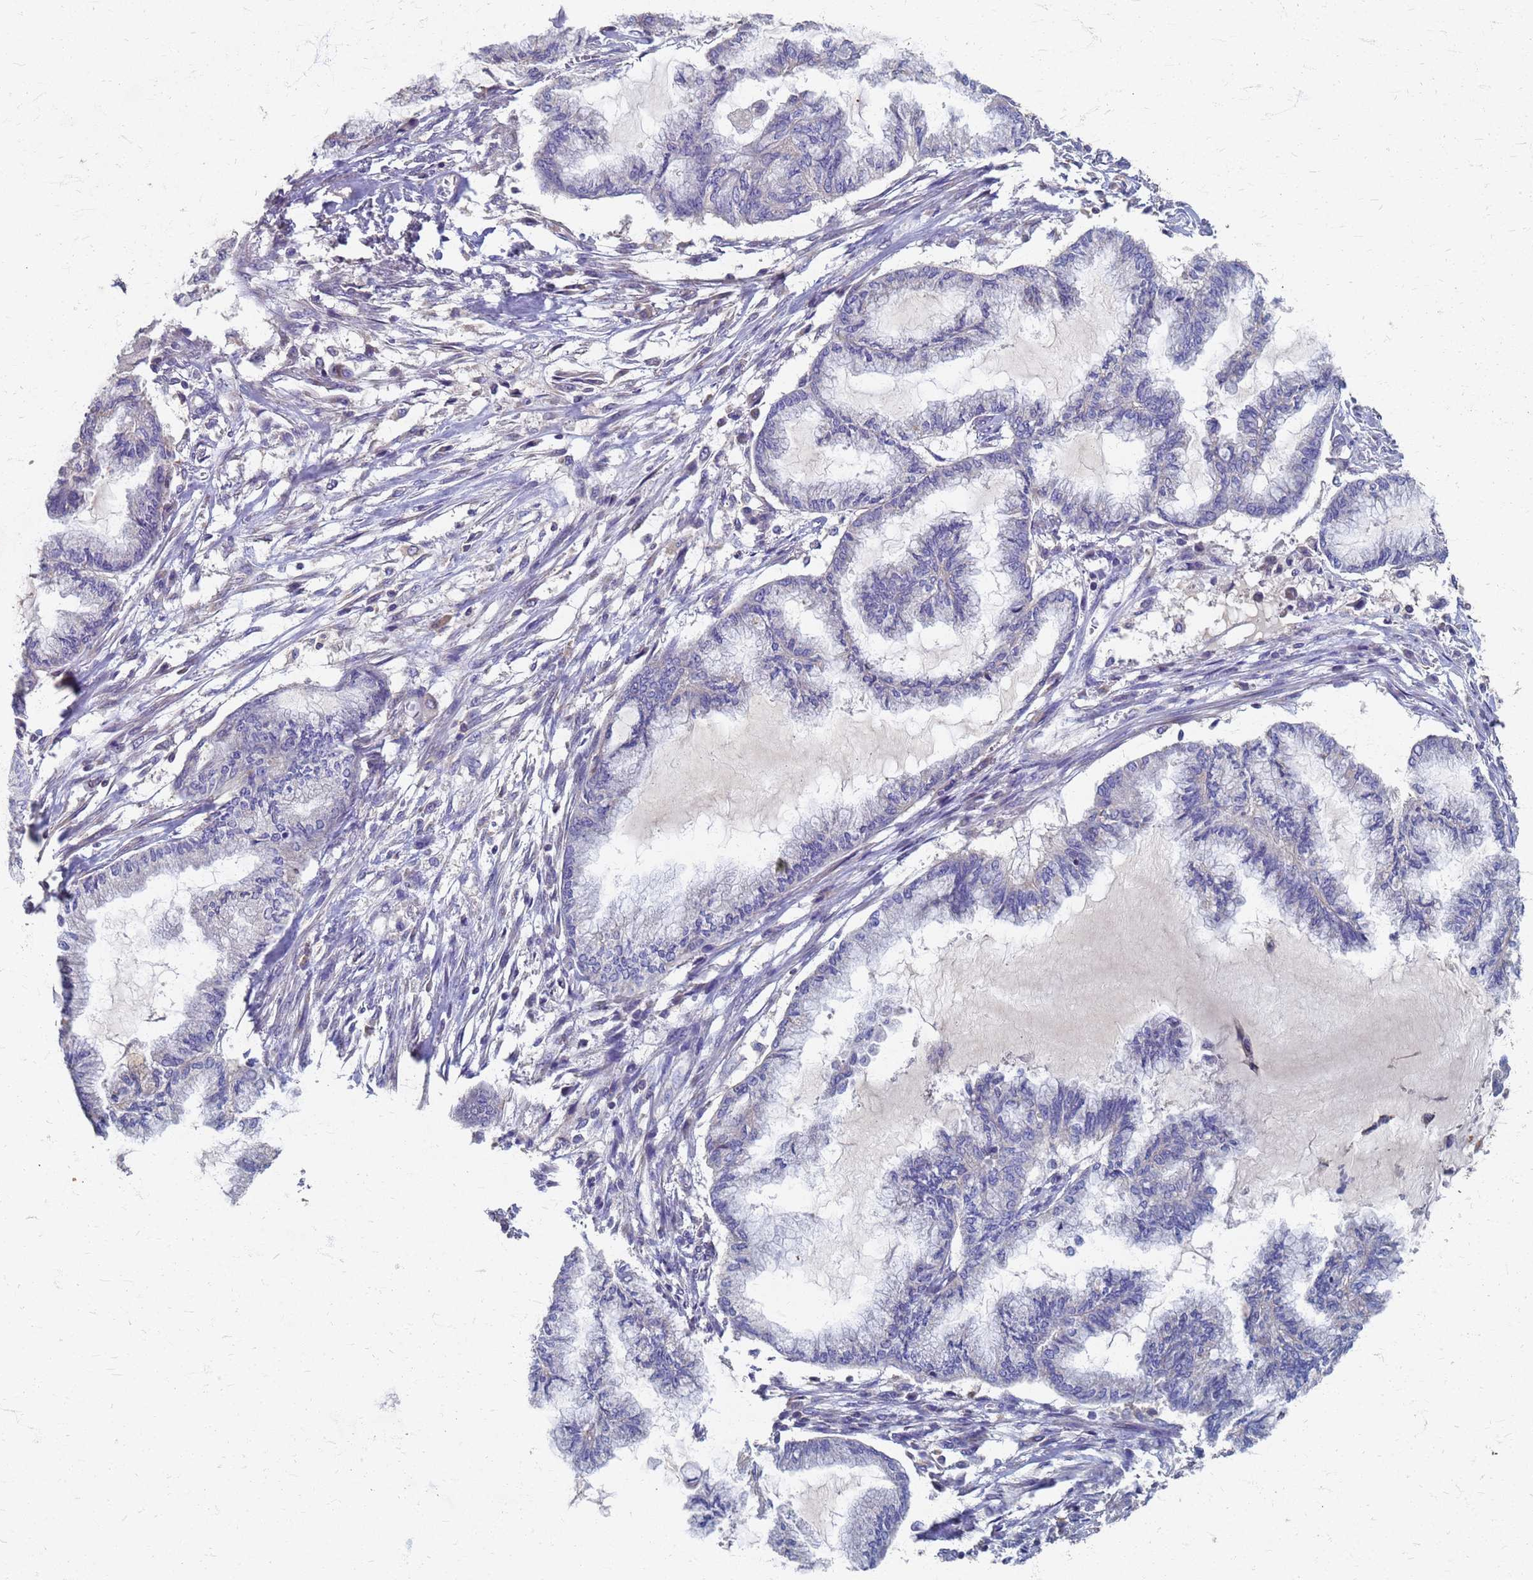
{"staining": {"intensity": "negative", "quantity": "none", "location": "none"}, "tissue": "endometrial cancer", "cell_type": "Tumor cells", "image_type": "cancer", "snomed": [{"axis": "morphology", "description": "Adenocarcinoma, NOS"}, {"axis": "topography", "description": "Endometrium"}], "caption": "Immunohistochemical staining of endometrial cancer (adenocarcinoma) demonstrates no significant positivity in tumor cells.", "gene": "KRCC1", "patient": {"sex": "female", "age": 86}}